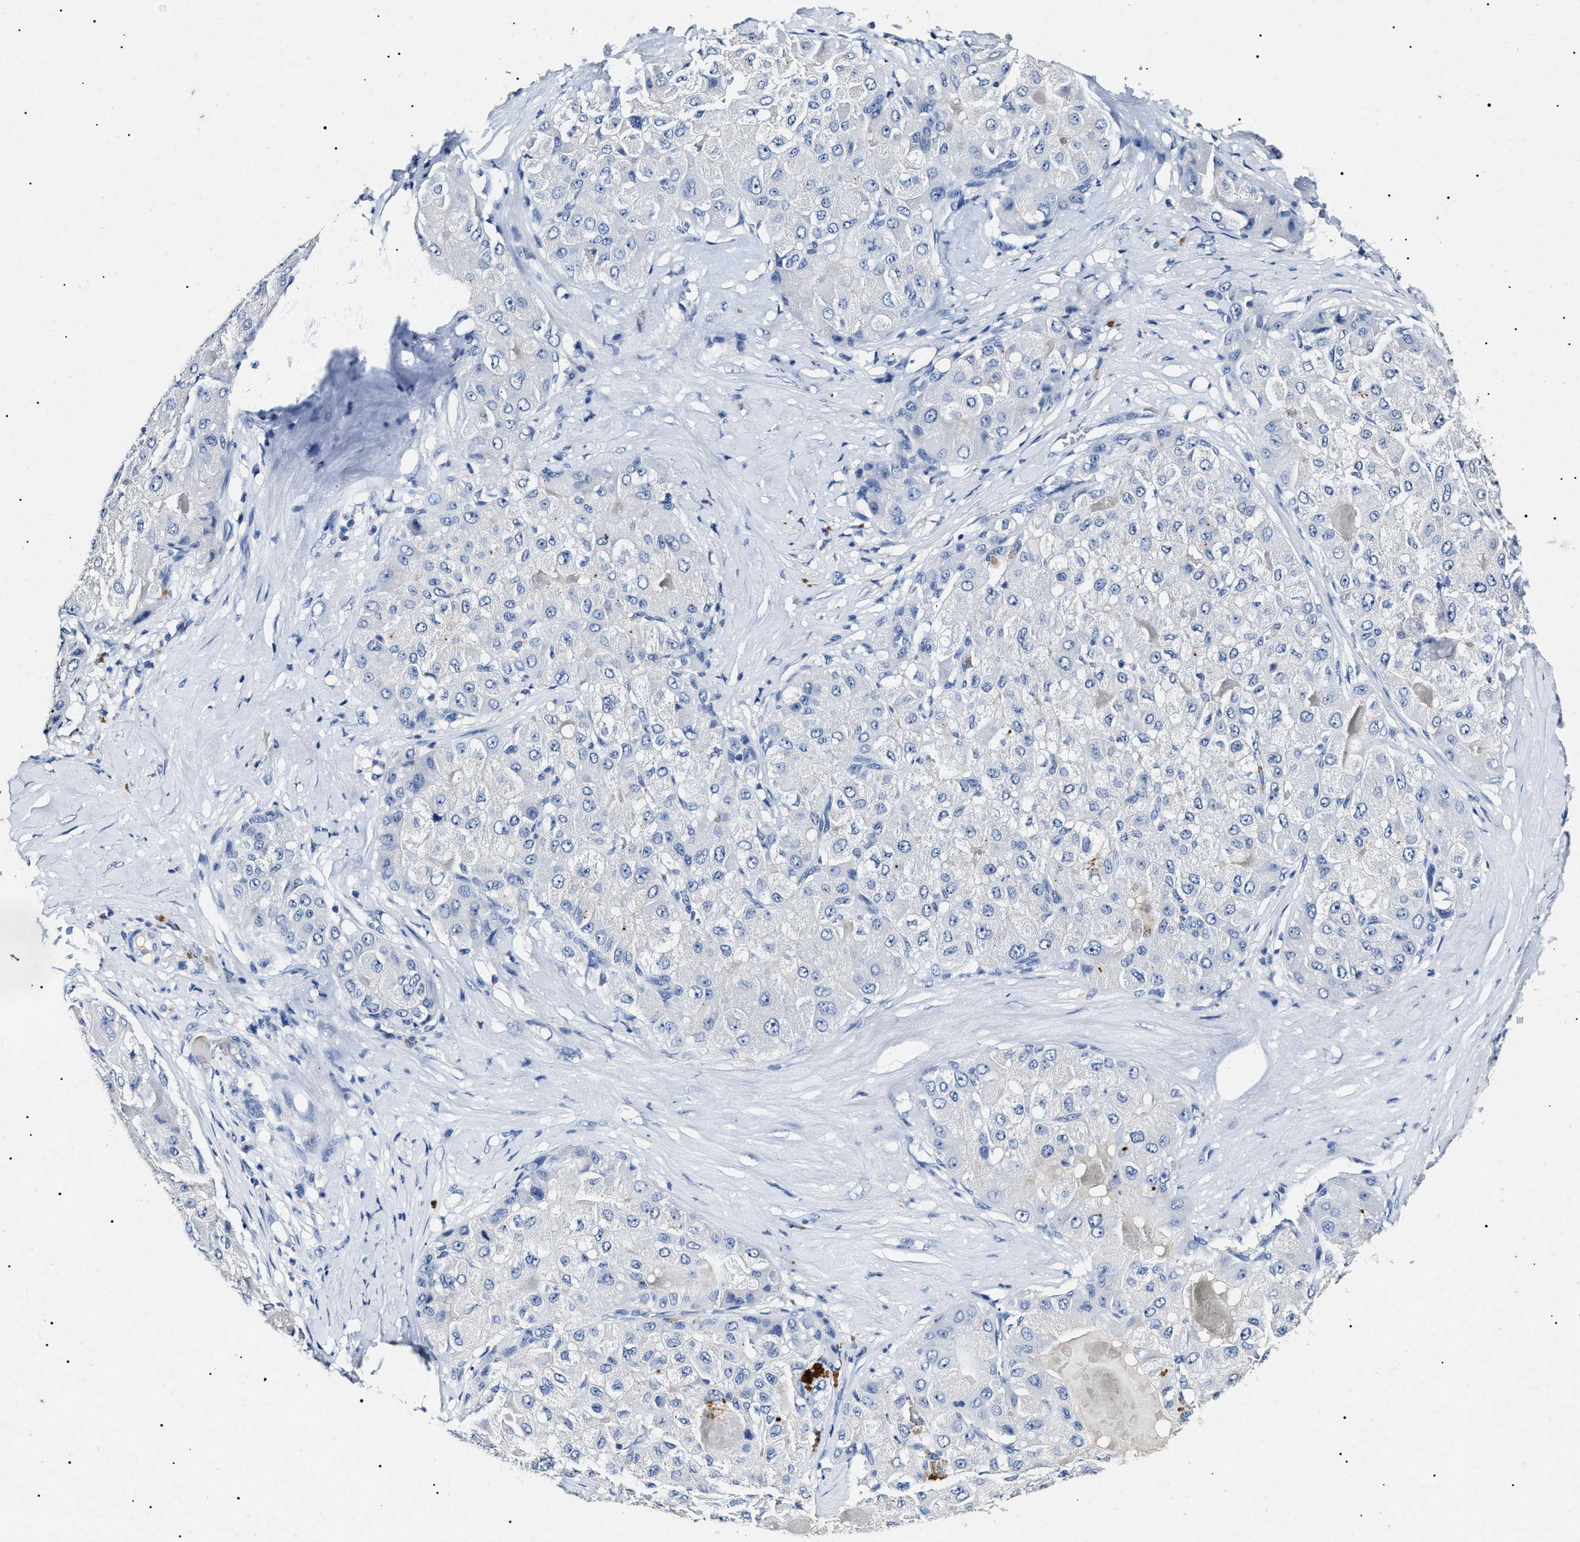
{"staining": {"intensity": "negative", "quantity": "none", "location": "none"}, "tissue": "liver cancer", "cell_type": "Tumor cells", "image_type": "cancer", "snomed": [{"axis": "morphology", "description": "Carcinoma, Hepatocellular, NOS"}, {"axis": "topography", "description": "Liver"}], "caption": "The image demonstrates no significant positivity in tumor cells of liver cancer (hepatocellular carcinoma). Nuclei are stained in blue.", "gene": "LRRC8E", "patient": {"sex": "male", "age": 80}}